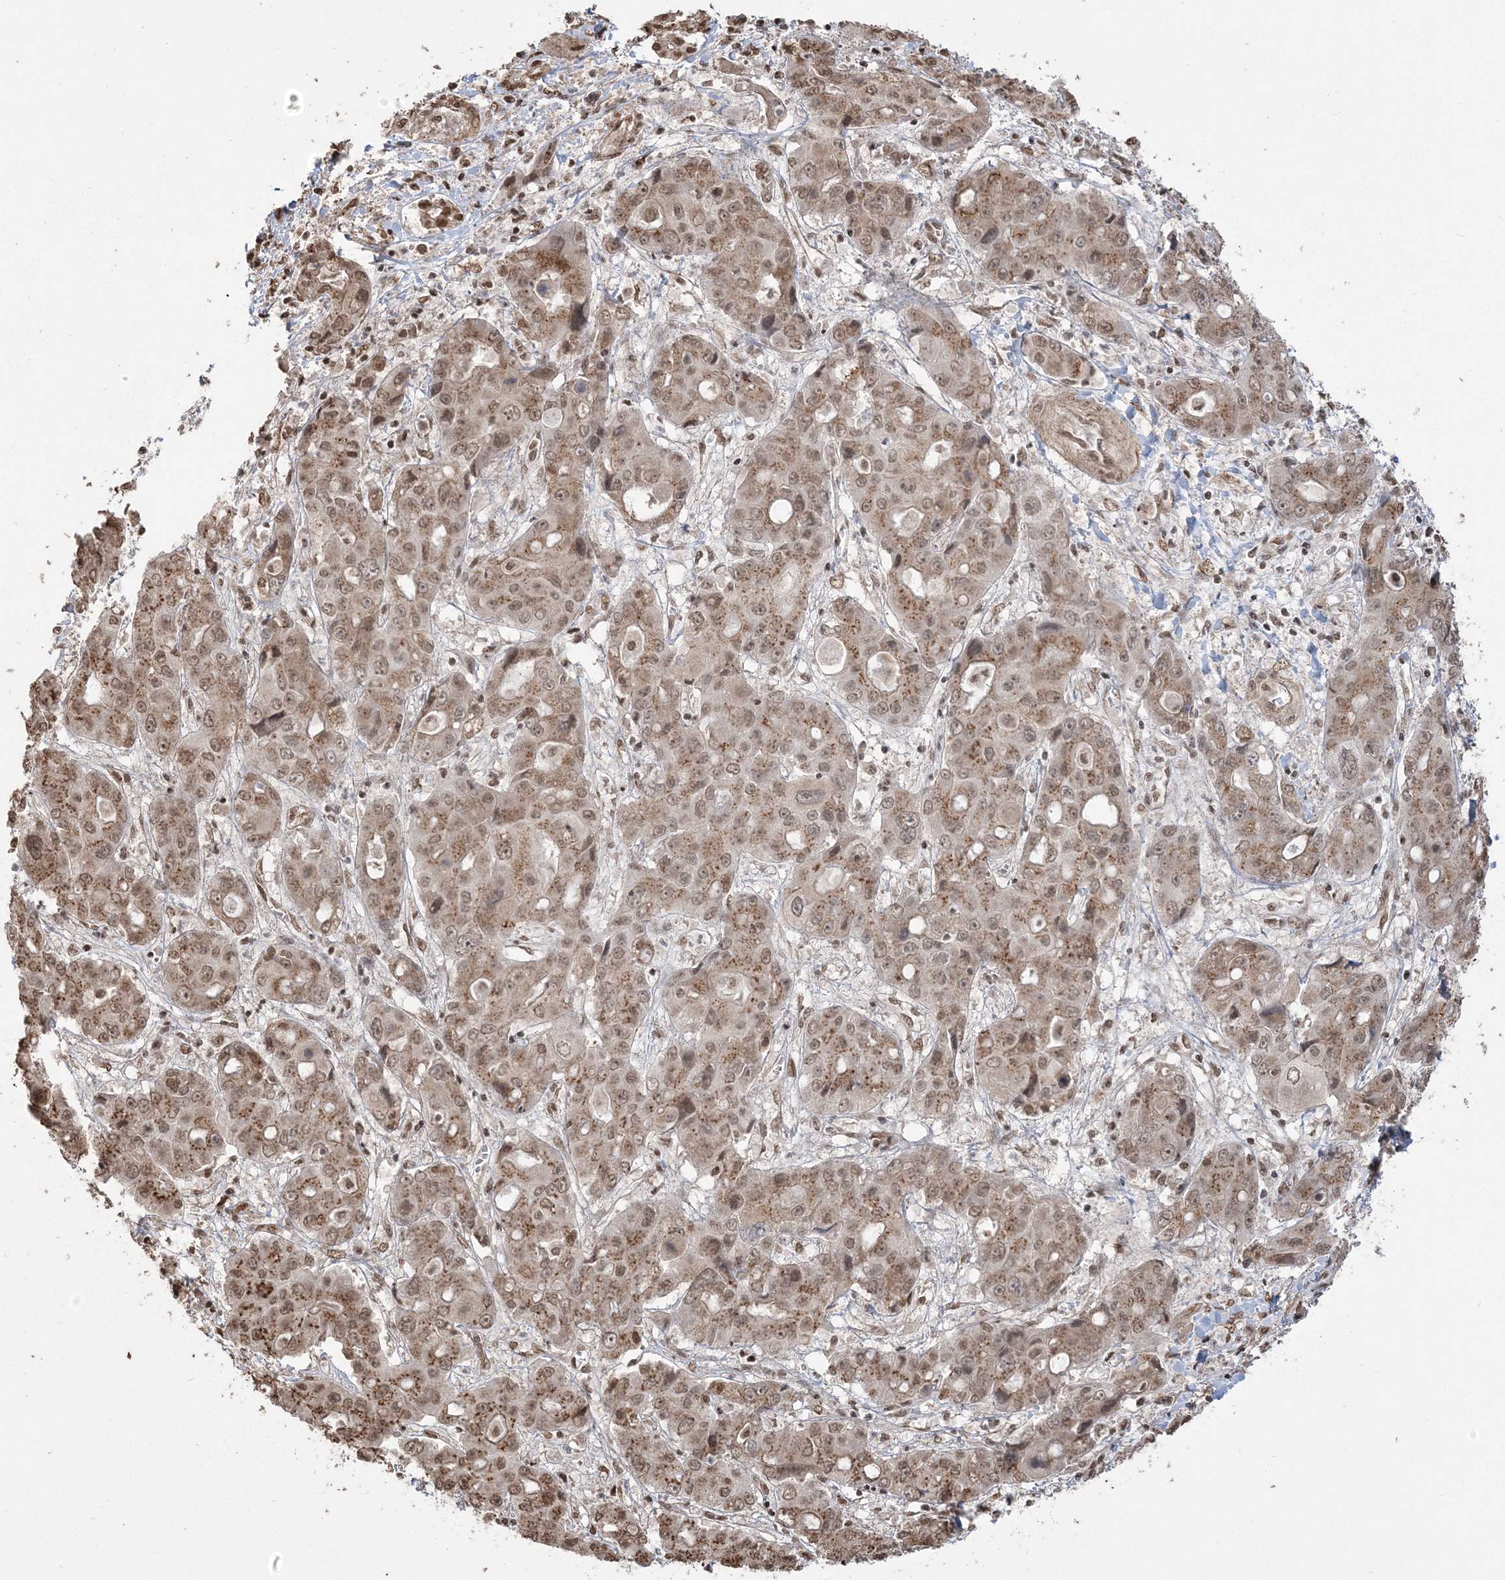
{"staining": {"intensity": "moderate", "quantity": ">75%", "location": "cytoplasmic/membranous,nuclear"}, "tissue": "liver cancer", "cell_type": "Tumor cells", "image_type": "cancer", "snomed": [{"axis": "morphology", "description": "Cholangiocarcinoma"}, {"axis": "topography", "description": "Liver"}], "caption": "This is a photomicrograph of immunohistochemistry staining of liver cancer, which shows moderate staining in the cytoplasmic/membranous and nuclear of tumor cells.", "gene": "ZNF839", "patient": {"sex": "male", "age": 67}}